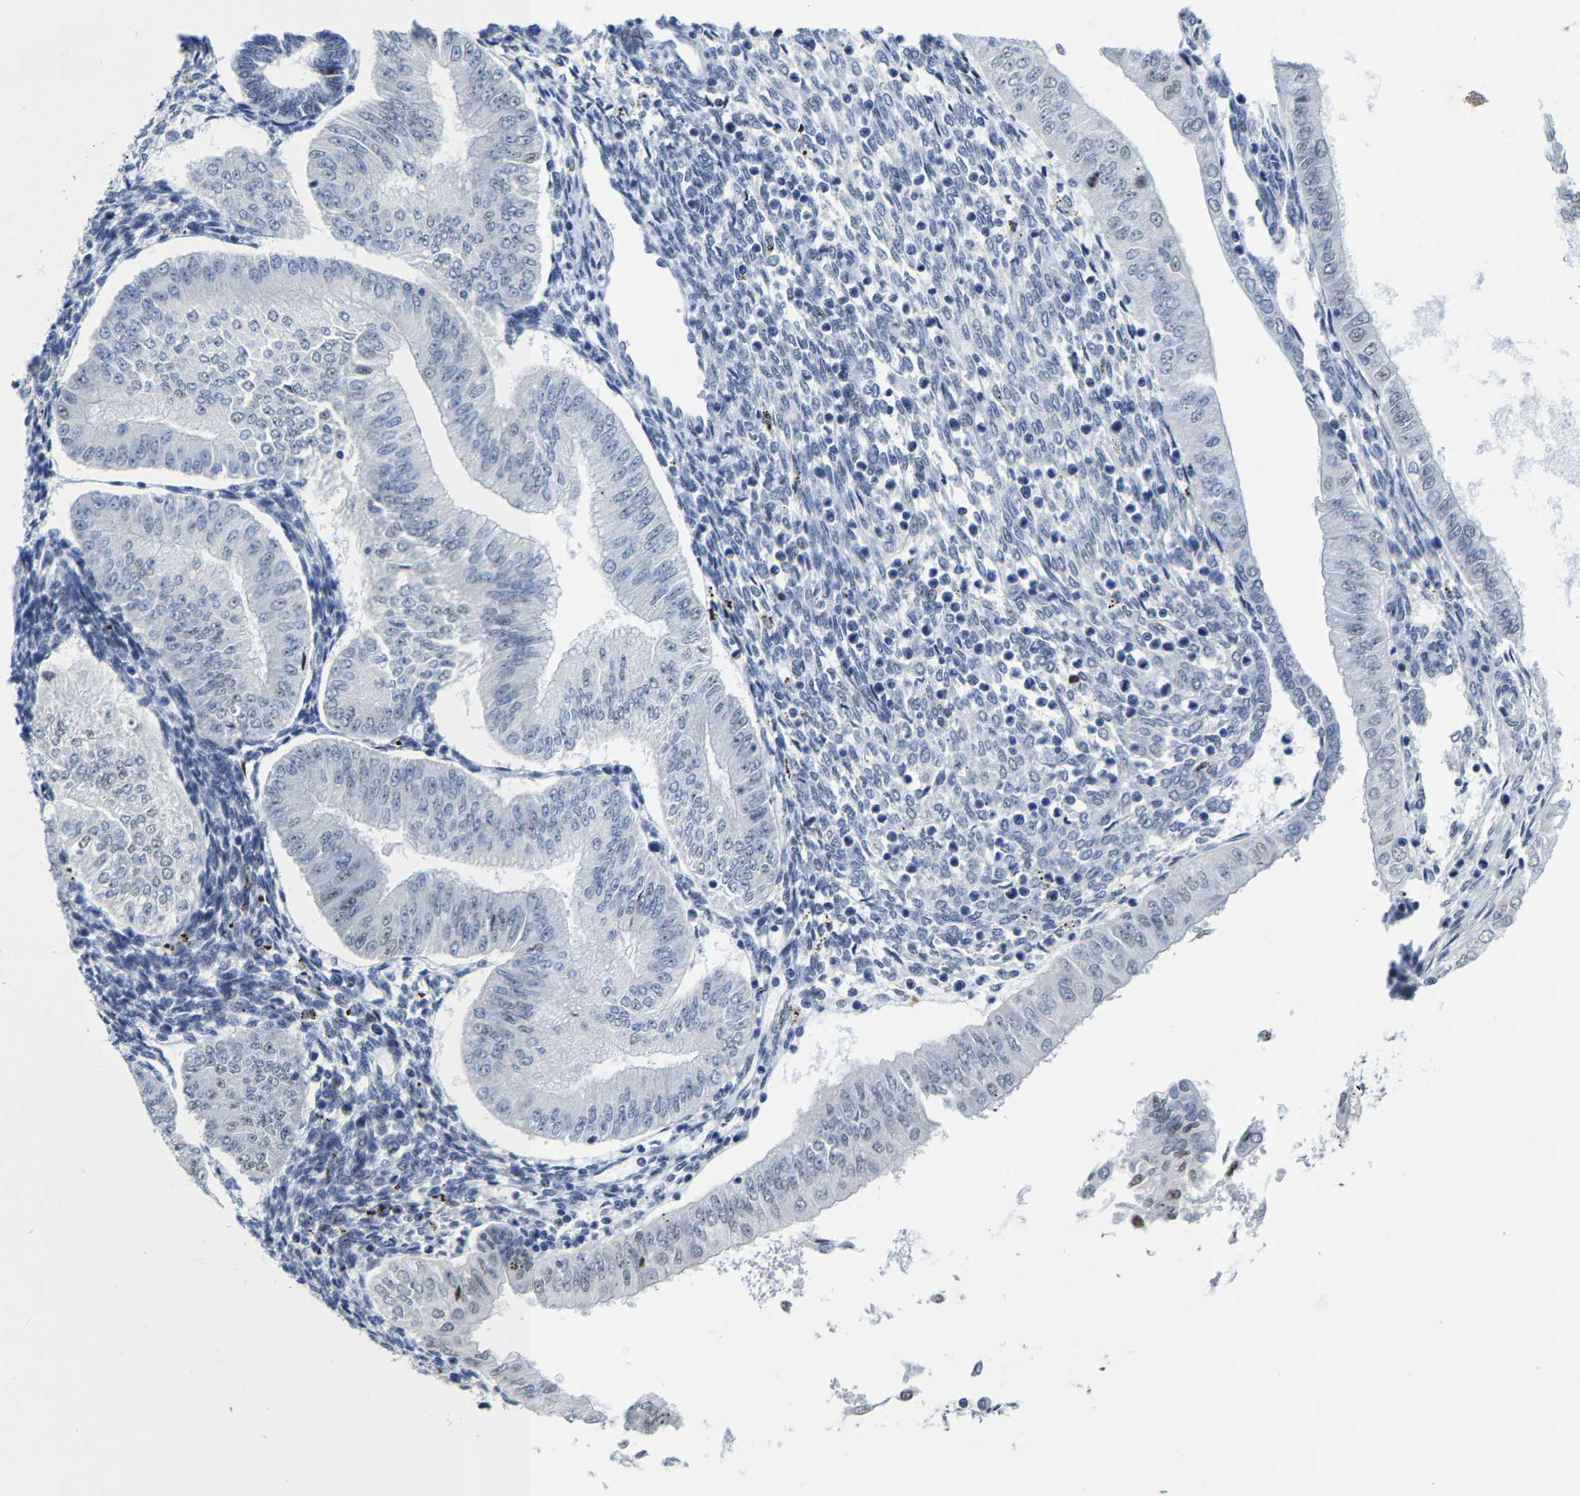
{"staining": {"intensity": "negative", "quantity": "none", "location": "none"}, "tissue": "endometrial cancer", "cell_type": "Tumor cells", "image_type": "cancer", "snomed": [{"axis": "morphology", "description": "Normal tissue, NOS"}, {"axis": "morphology", "description": "Adenocarcinoma, NOS"}, {"axis": "topography", "description": "Endometrium"}], "caption": "High power microscopy photomicrograph of an IHC micrograph of endometrial adenocarcinoma, revealing no significant staining in tumor cells.", "gene": "SETD1B", "patient": {"sex": "female", "age": 53}}